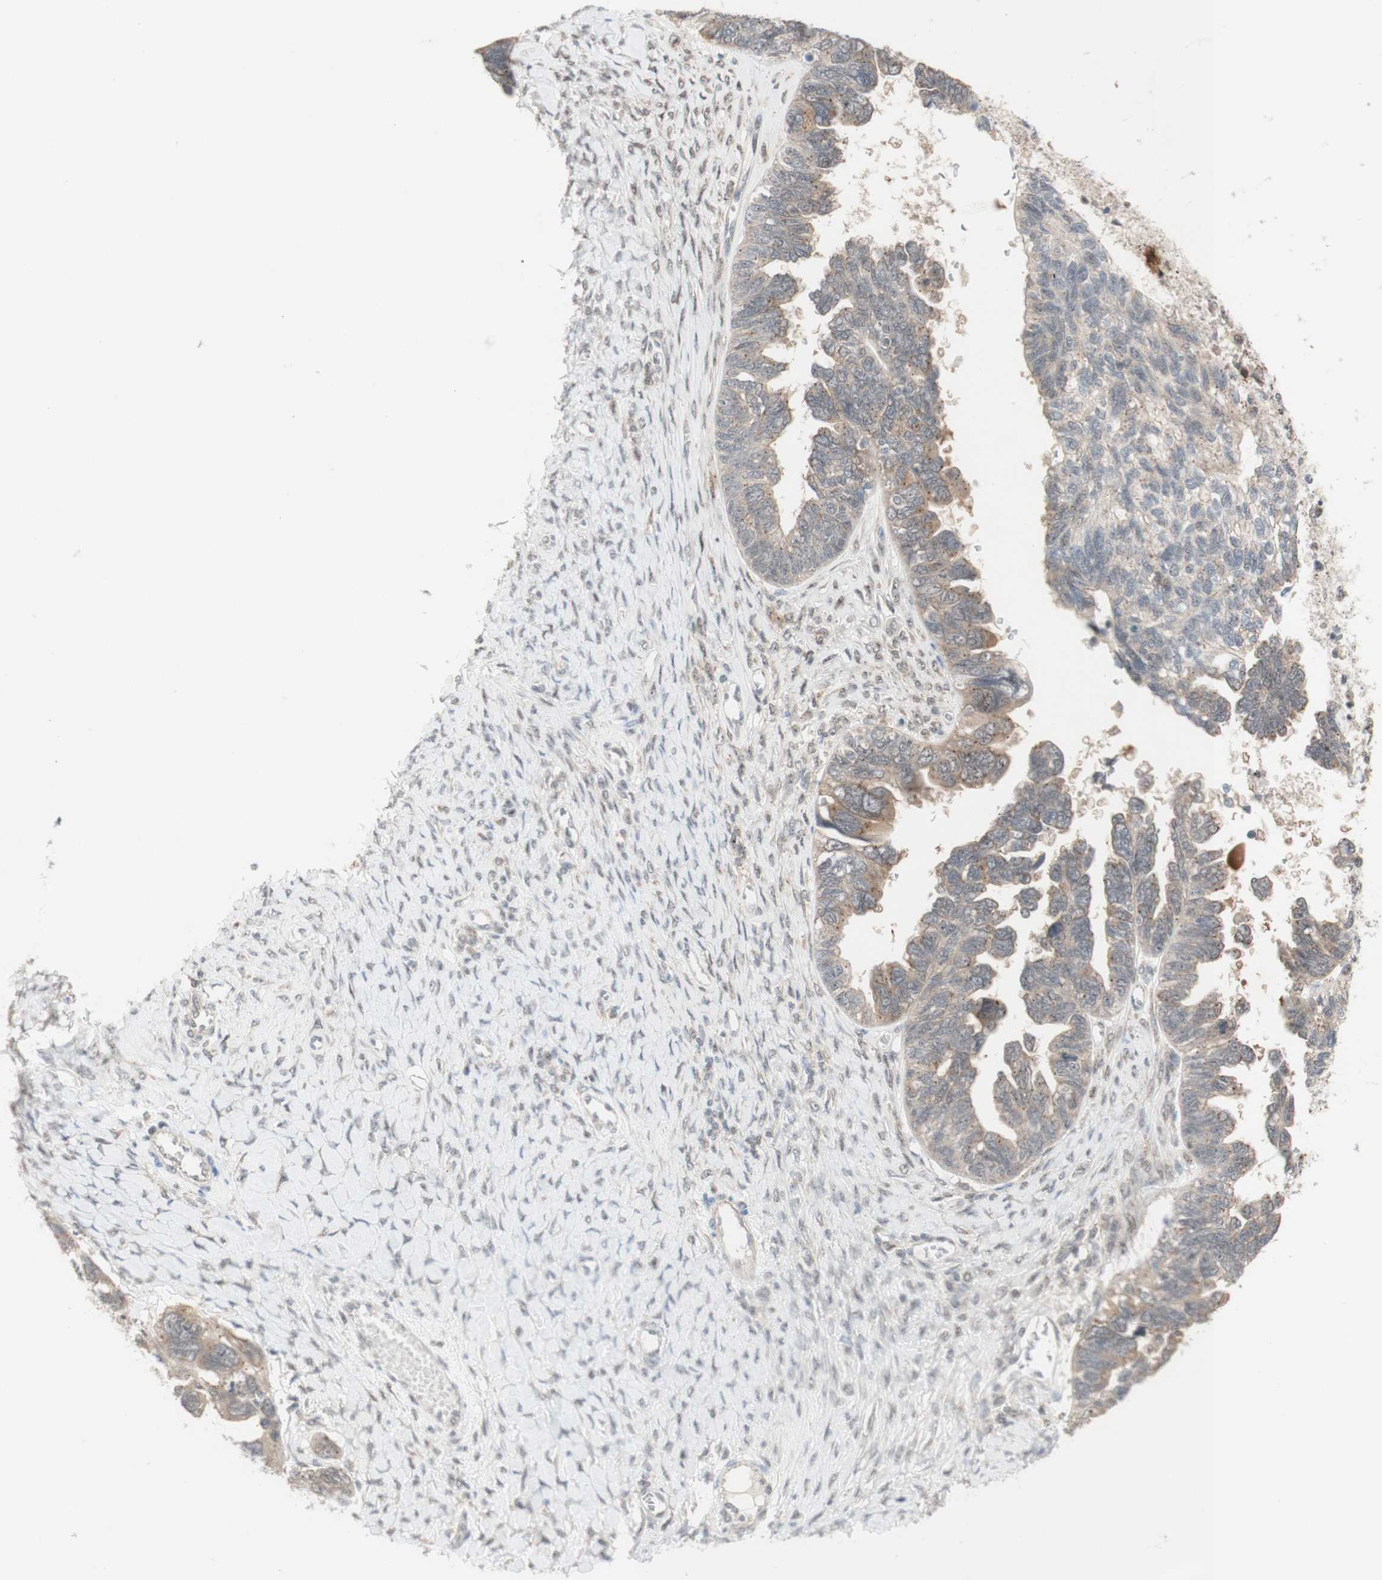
{"staining": {"intensity": "weak", "quantity": ">75%", "location": "cytoplasmic/membranous"}, "tissue": "ovarian cancer", "cell_type": "Tumor cells", "image_type": "cancer", "snomed": [{"axis": "morphology", "description": "Cystadenocarcinoma, serous, NOS"}, {"axis": "topography", "description": "Ovary"}], "caption": "Ovarian serous cystadenocarcinoma stained with immunohistochemistry (IHC) demonstrates weak cytoplasmic/membranous positivity in about >75% of tumor cells. (IHC, brightfield microscopy, high magnification).", "gene": "CYLD", "patient": {"sex": "female", "age": 79}}